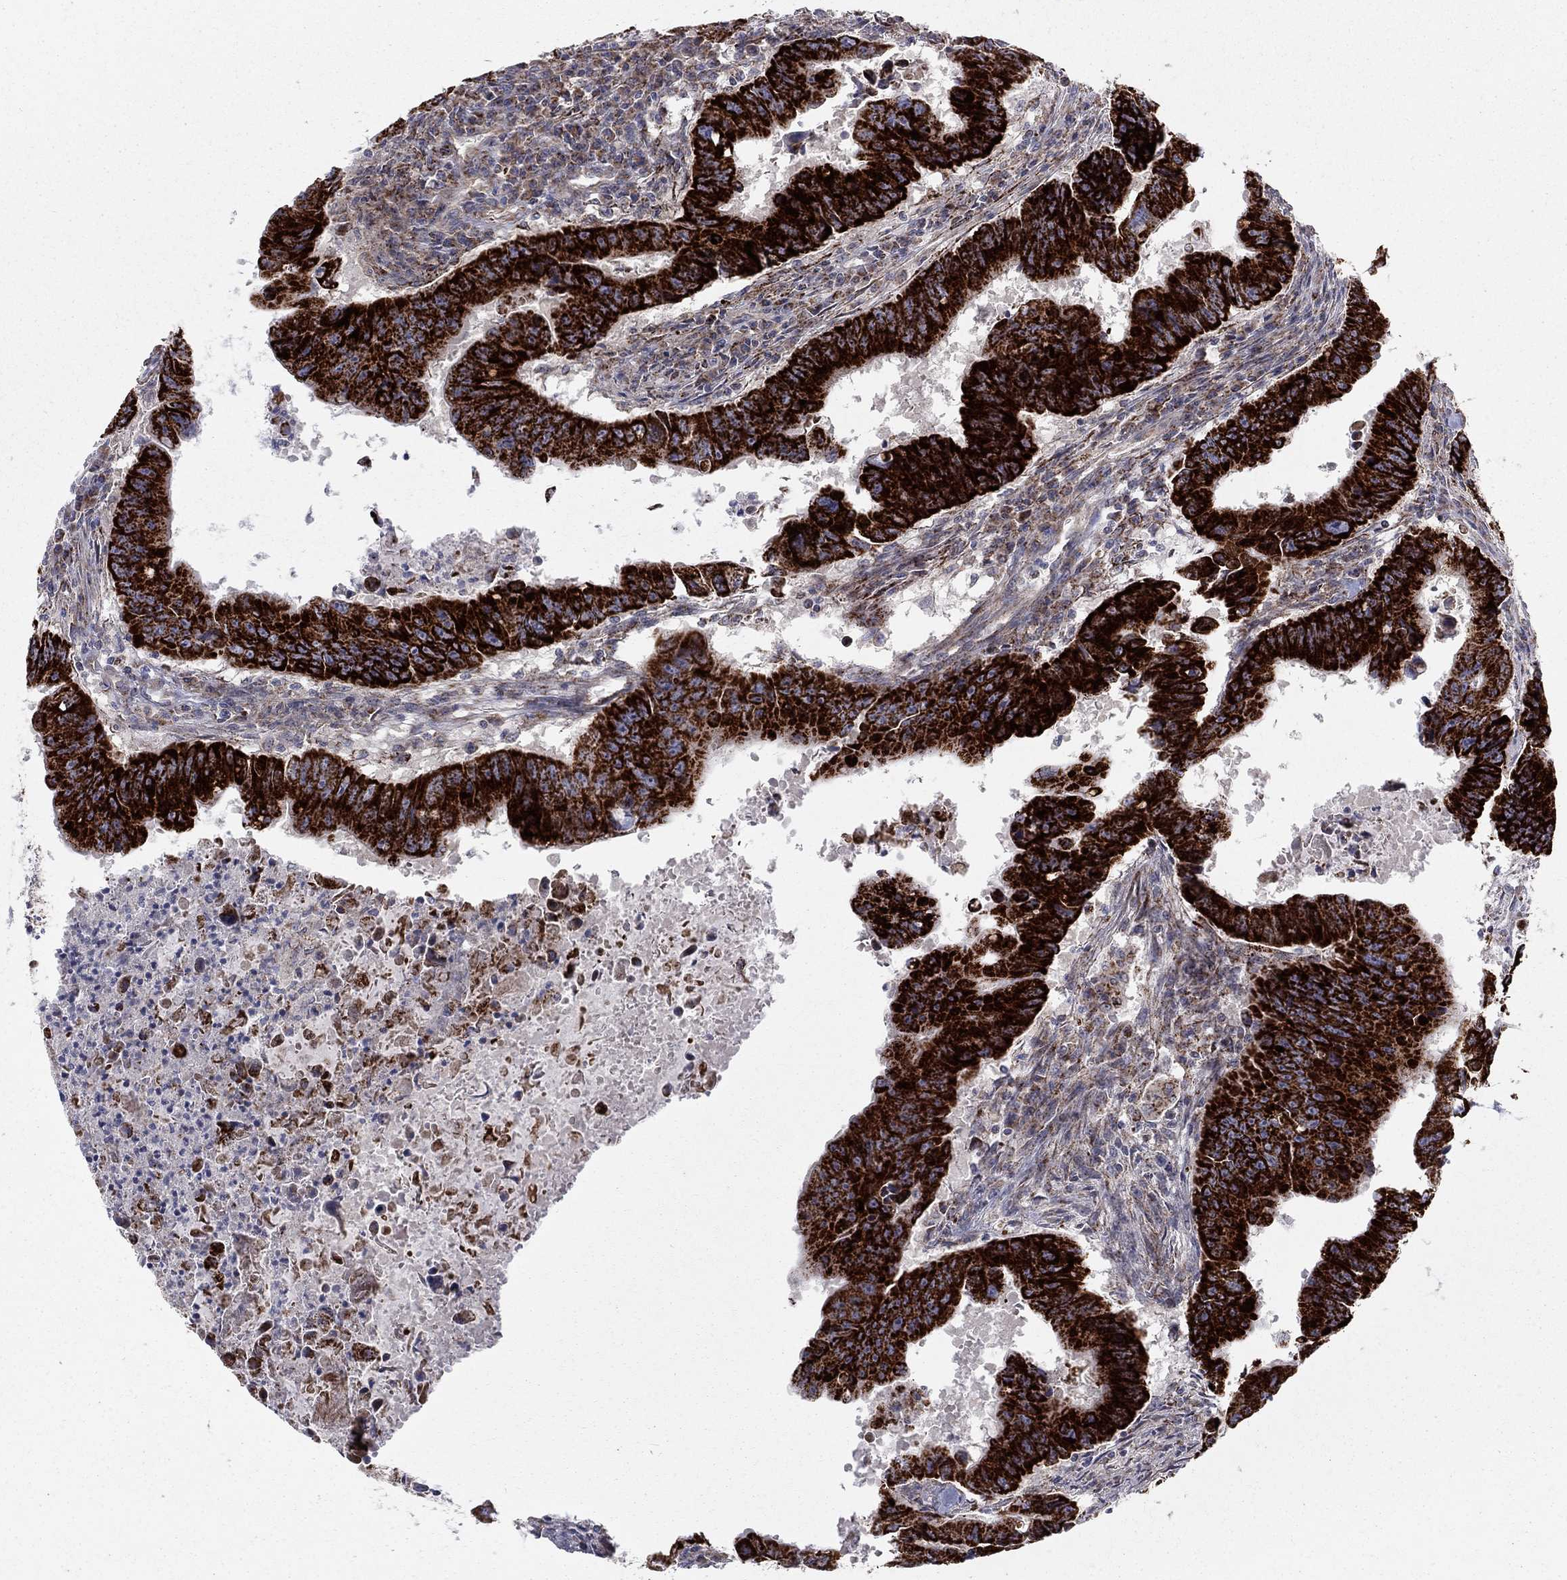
{"staining": {"intensity": "strong", "quantity": ">75%", "location": "cytoplasmic/membranous"}, "tissue": "colorectal cancer", "cell_type": "Tumor cells", "image_type": "cancer", "snomed": [{"axis": "morphology", "description": "Adenocarcinoma, NOS"}, {"axis": "topography", "description": "Colon"}], "caption": "A photomicrograph of human colorectal cancer stained for a protein reveals strong cytoplasmic/membranous brown staining in tumor cells. The protein is shown in brown color, while the nuclei are stained blue.", "gene": "ALDH1B1", "patient": {"sex": "female", "age": 87}}